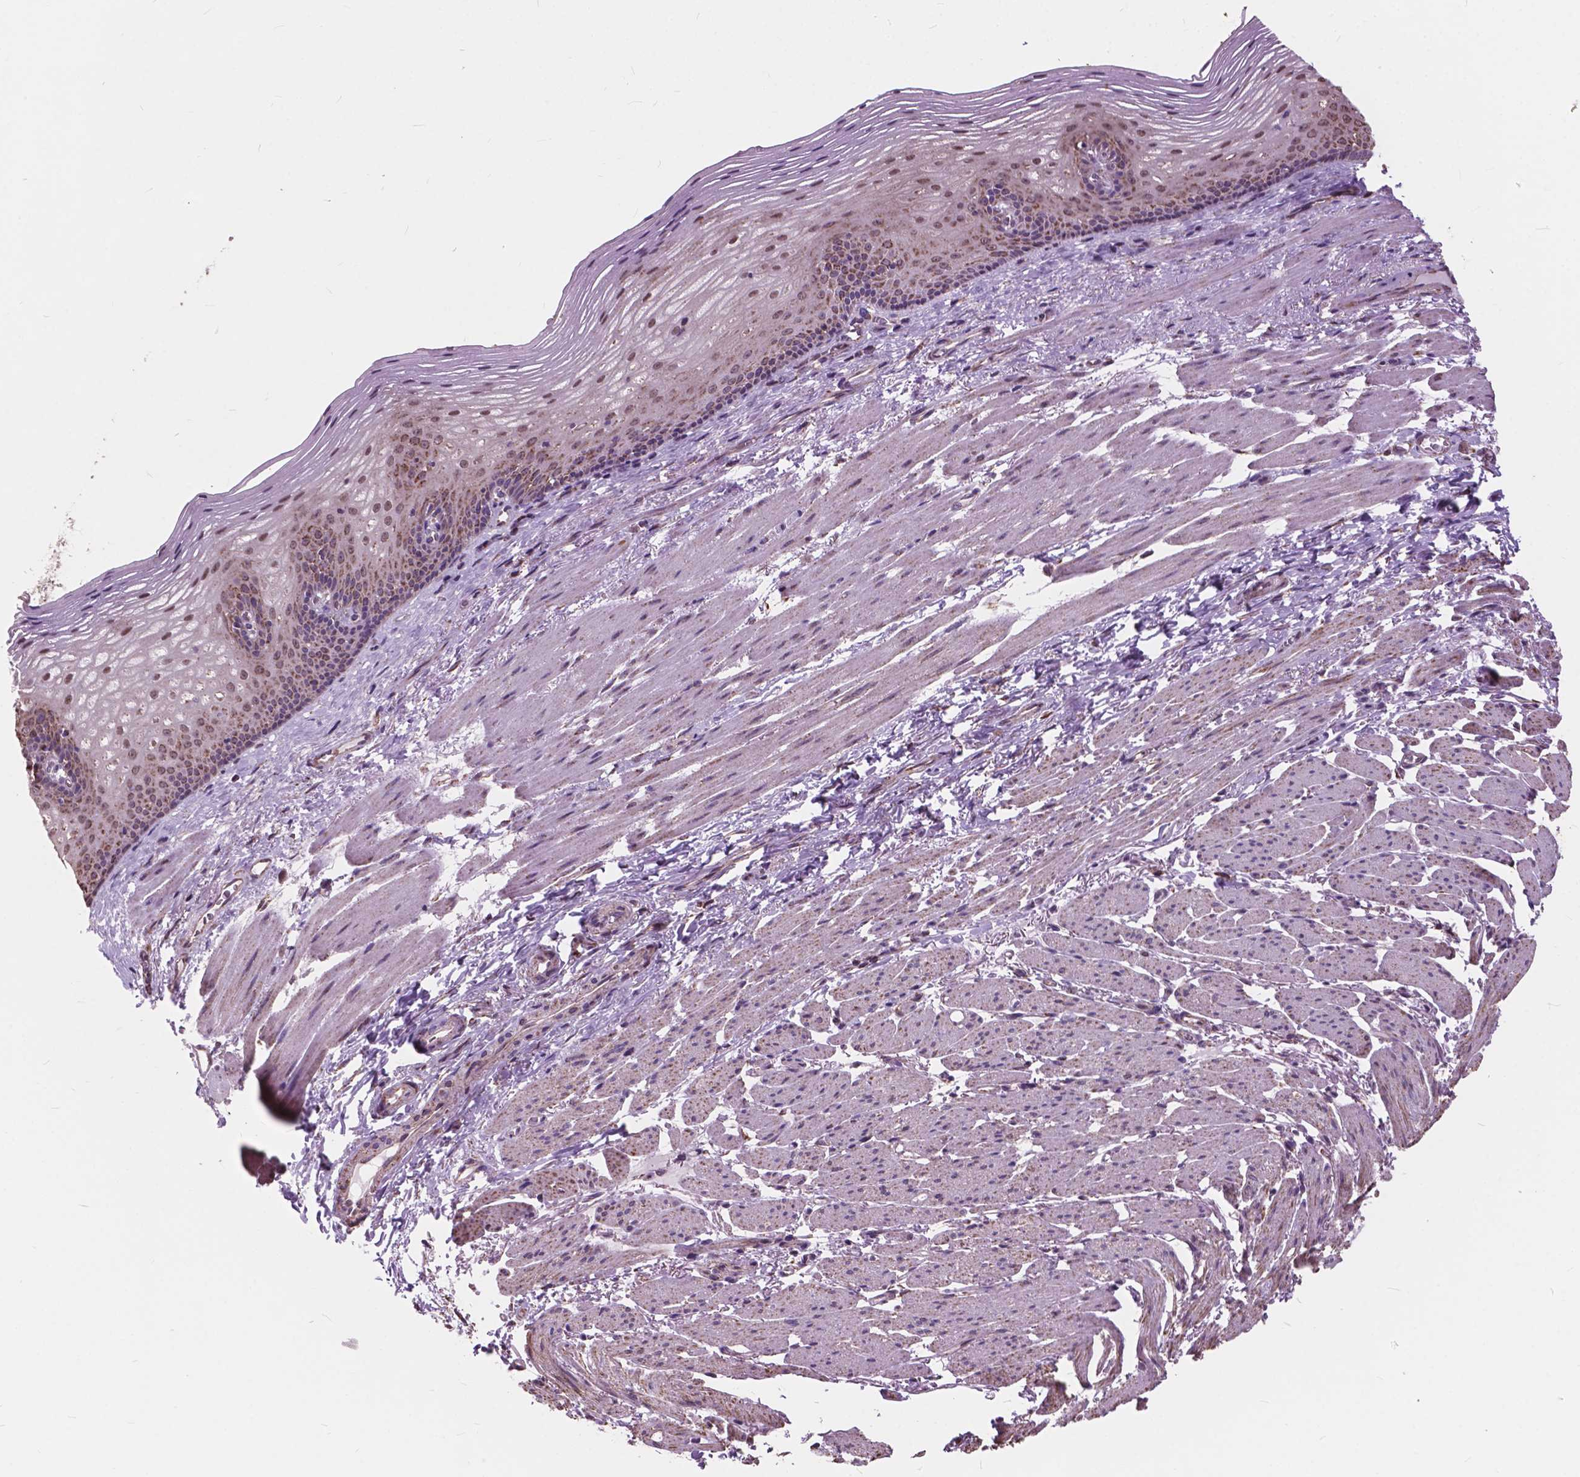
{"staining": {"intensity": "moderate", "quantity": ">75%", "location": "cytoplasmic/membranous,nuclear"}, "tissue": "esophagus", "cell_type": "Squamous epithelial cells", "image_type": "normal", "snomed": [{"axis": "morphology", "description": "Normal tissue, NOS"}, {"axis": "topography", "description": "Esophagus"}], "caption": "The micrograph shows staining of normal esophagus, revealing moderate cytoplasmic/membranous,nuclear protein staining (brown color) within squamous epithelial cells.", "gene": "SCOC", "patient": {"sex": "male", "age": 76}}